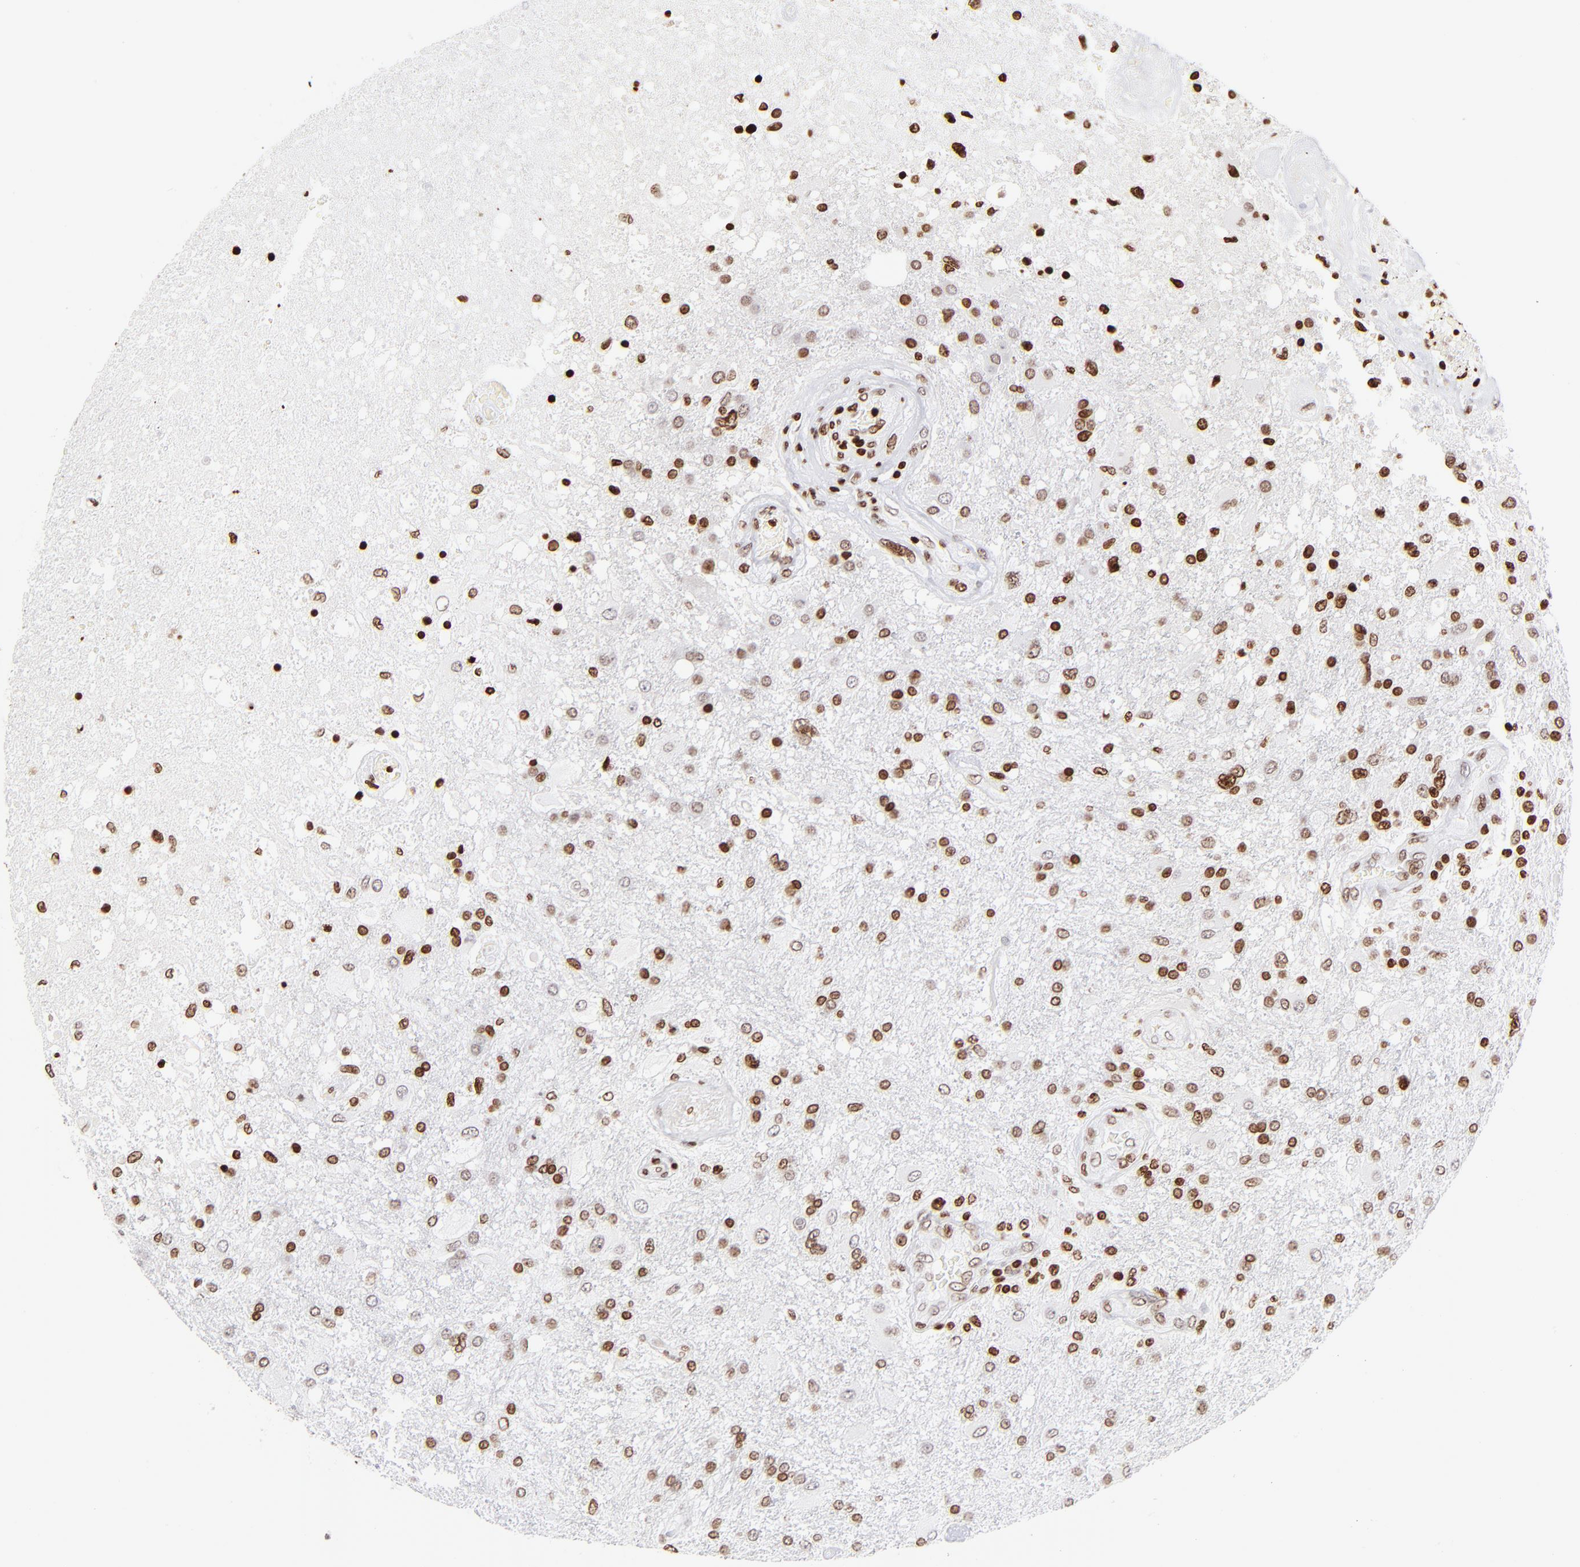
{"staining": {"intensity": "strong", "quantity": ">75%", "location": "nuclear"}, "tissue": "glioma", "cell_type": "Tumor cells", "image_type": "cancer", "snomed": [{"axis": "morphology", "description": "Glioma, malignant, High grade"}, {"axis": "topography", "description": "Cerebral cortex"}], "caption": "Malignant glioma (high-grade) stained for a protein (brown) demonstrates strong nuclear positive positivity in about >75% of tumor cells.", "gene": "RTL4", "patient": {"sex": "male", "age": 79}}